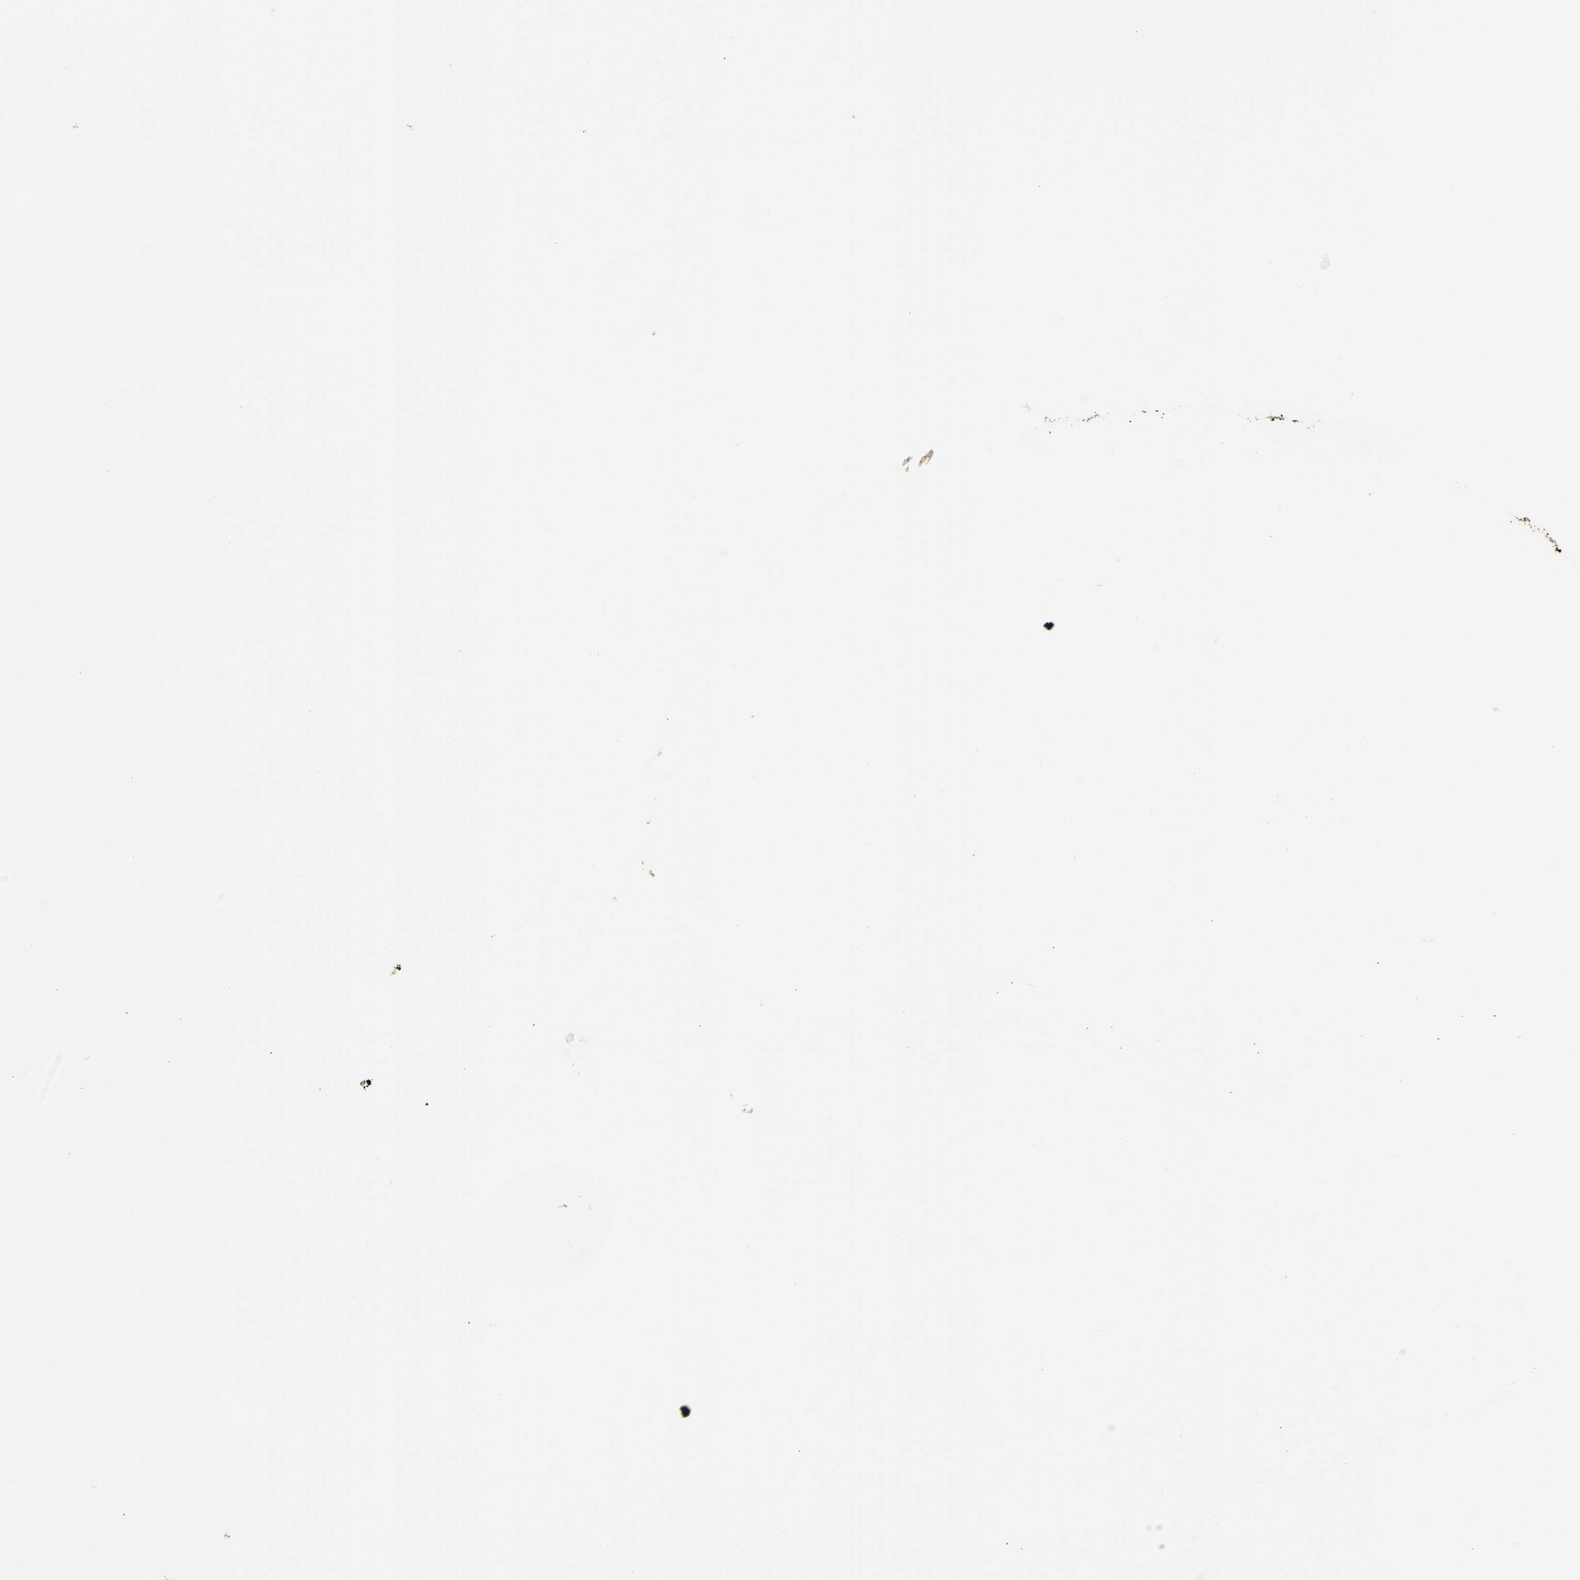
{"staining": {"intensity": "moderate", "quantity": ">75%", "location": "cytoplasmic/membranous"}, "tissue": "esophagus", "cell_type": "Squamous epithelial cells", "image_type": "normal", "snomed": [{"axis": "morphology", "description": "Normal tissue, NOS"}, {"axis": "topography", "description": "Esophagus"}], "caption": "An image of human esophagus stained for a protein demonstrates moderate cytoplasmic/membranous brown staining in squamous epithelial cells. Using DAB (3,3'-diaminobenzidine) (brown) and hematoxylin (blue) stains, captured at high magnification using brightfield microscopy.", "gene": "PSAP", "patient": {"sex": "male", "age": 48}}